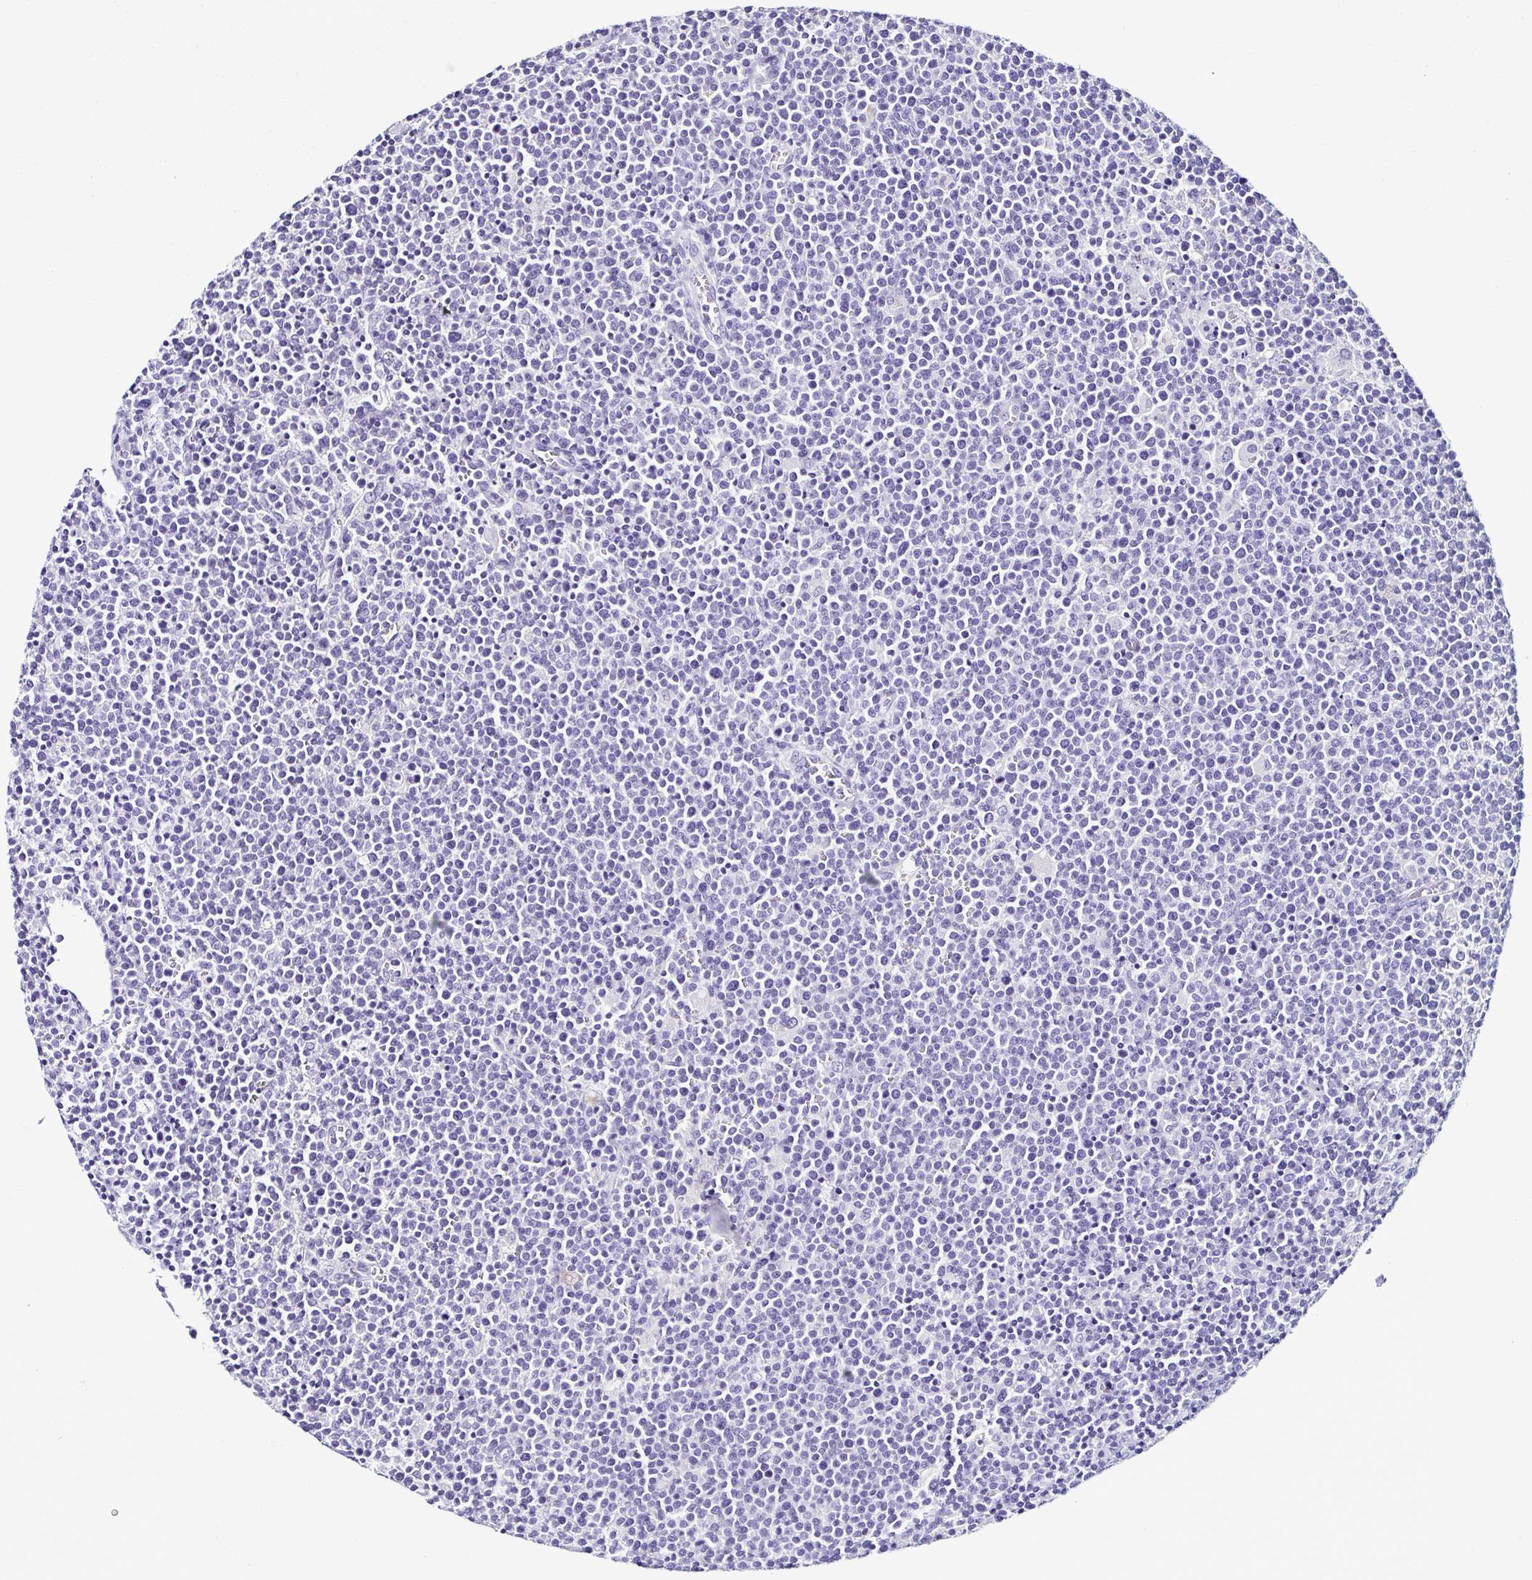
{"staining": {"intensity": "negative", "quantity": "none", "location": "none"}, "tissue": "lymphoma", "cell_type": "Tumor cells", "image_type": "cancer", "snomed": [{"axis": "morphology", "description": "Malignant lymphoma, non-Hodgkin's type, High grade"}, {"axis": "topography", "description": "Lymph node"}], "caption": "IHC histopathology image of malignant lymphoma, non-Hodgkin's type (high-grade) stained for a protein (brown), which exhibits no staining in tumor cells.", "gene": "SRL", "patient": {"sex": "male", "age": 61}}